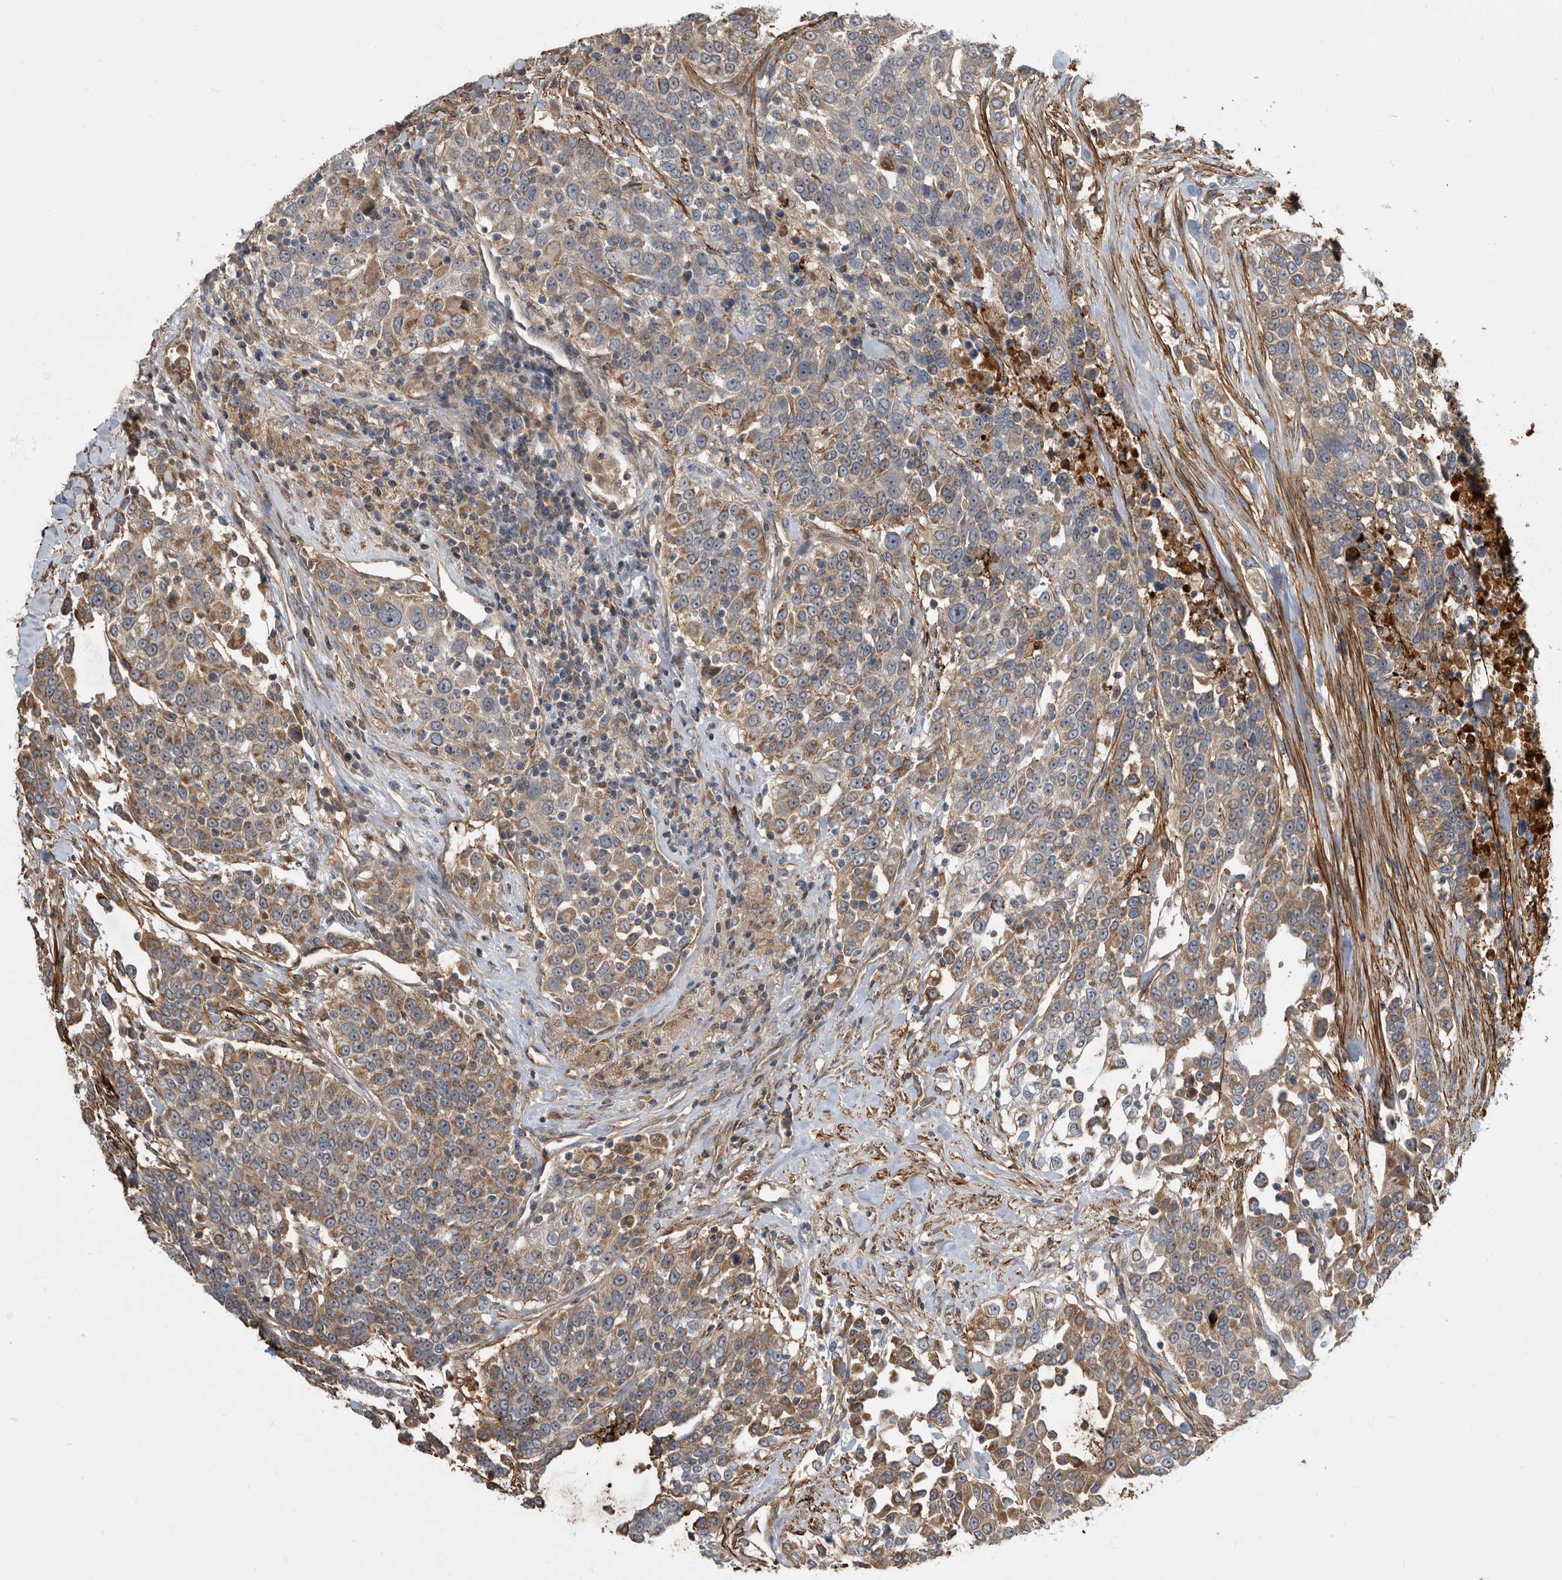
{"staining": {"intensity": "moderate", "quantity": "25%-75%", "location": "cytoplasmic/membranous"}, "tissue": "urothelial cancer", "cell_type": "Tumor cells", "image_type": "cancer", "snomed": [{"axis": "morphology", "description": "Urothelial carcinoma, High grade"}, {"axis": "topography", "description": "Urinary bladder"}], "caption": "About 25%-75% of tumor cells in human urothelial carcinoma (high-grade) show moderate cytoplasmic/membranous protein positivity as visualized by brown immunohistochemical staining.", "gene": "PI15", "patient": {"sex": "female", "age": 80}}